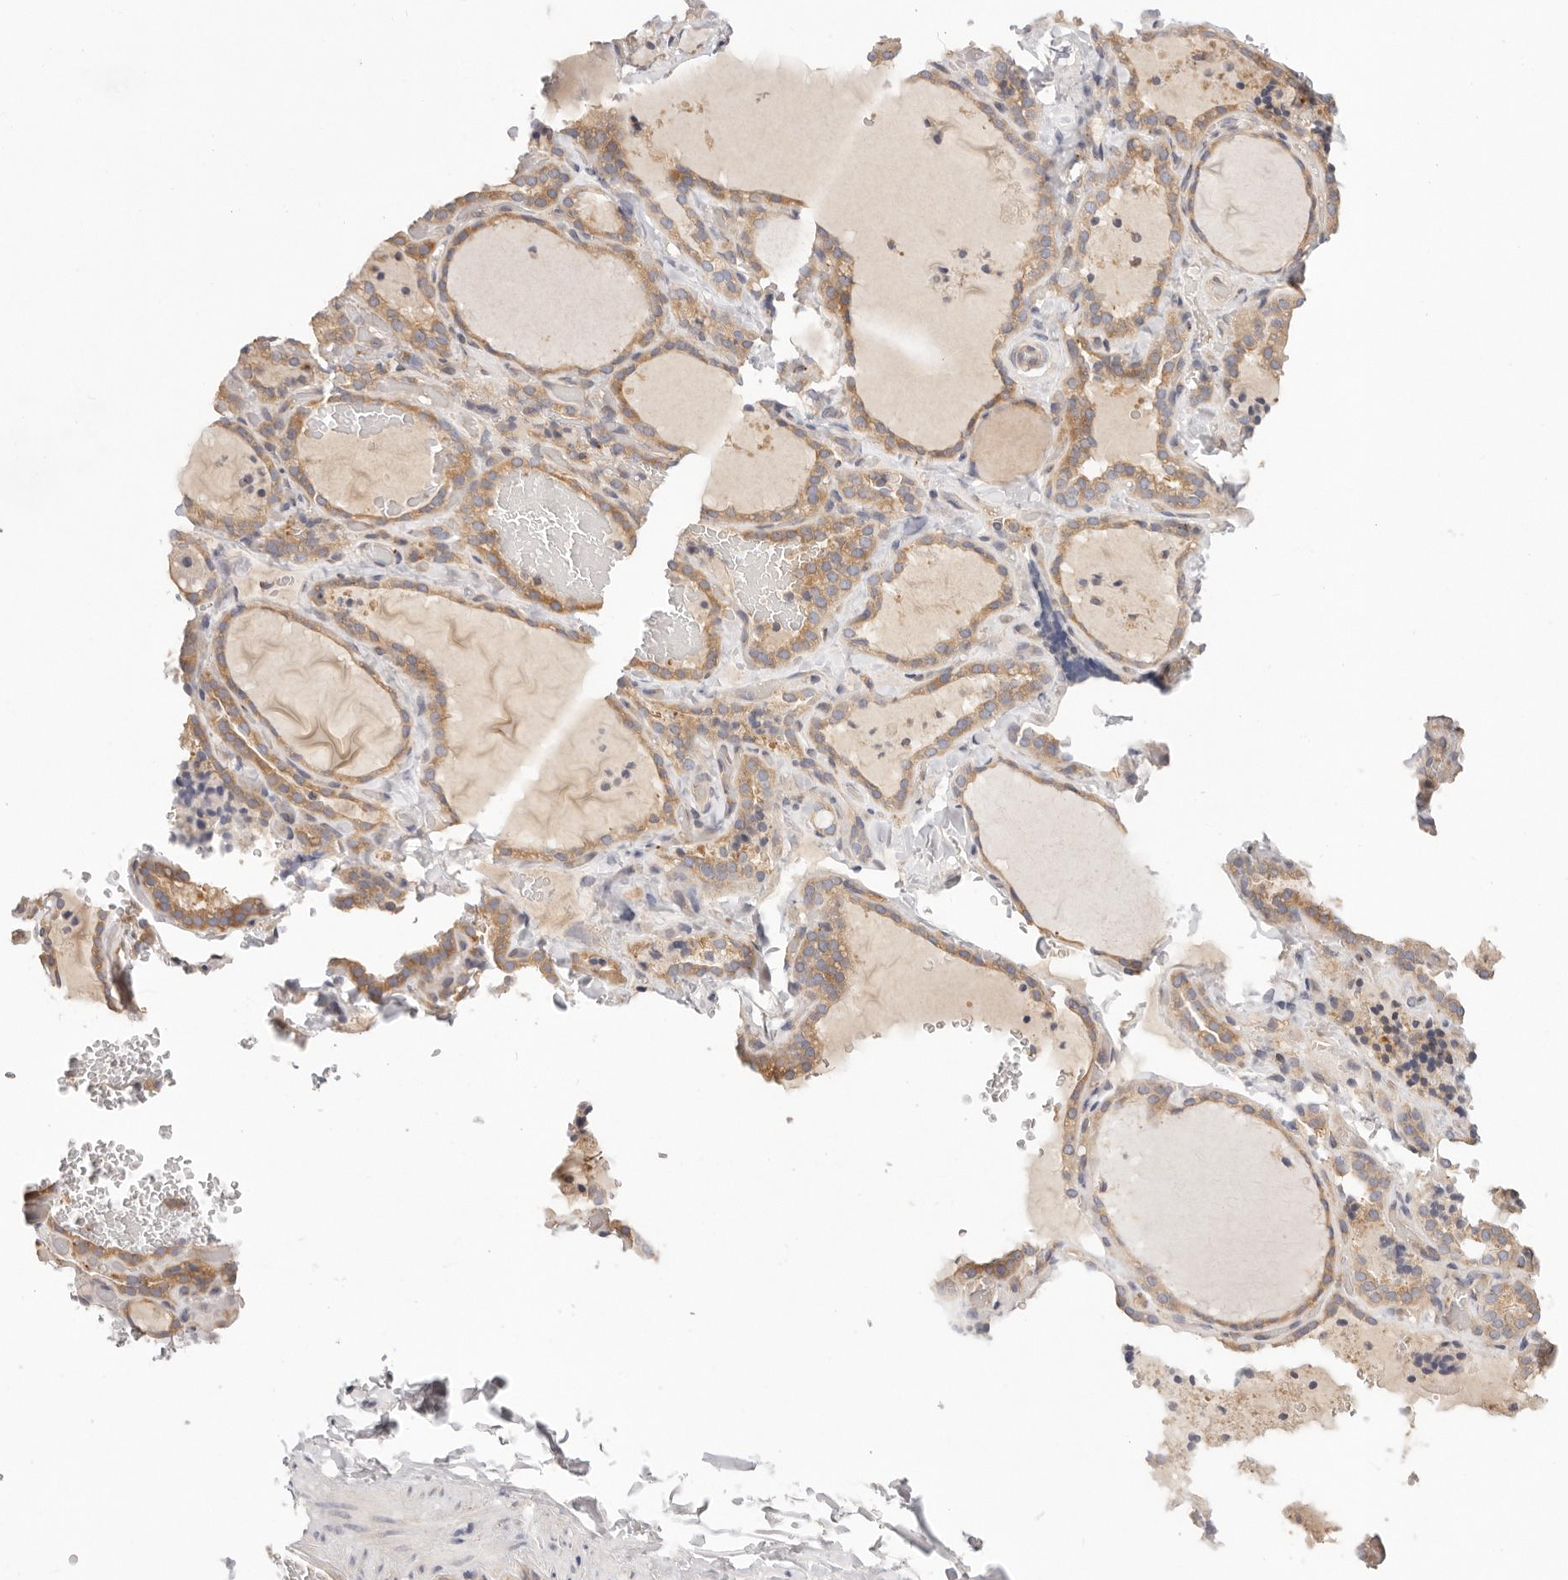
{"staining": {"intensity": "moderate", "quantity": ">75%", "location": "cytoplasmic/membranous"}, "tissue": "thyroid gland", "cell_type": "Glandular cells", "image_type": "normal", "snomed": [{"axis": "morphology", "description": "Normal tissue, NOS"}, {"axis": "topography", "description": "Thyroid gland"}], "caption": "Protein expression analysis of benign thyroid gland demonstrates moderate cytoplasmic/membranous staining in approximately >75% of glandular cells.", "gene": "KCMF1", "patient": {"sex": "female", "age": 22}}